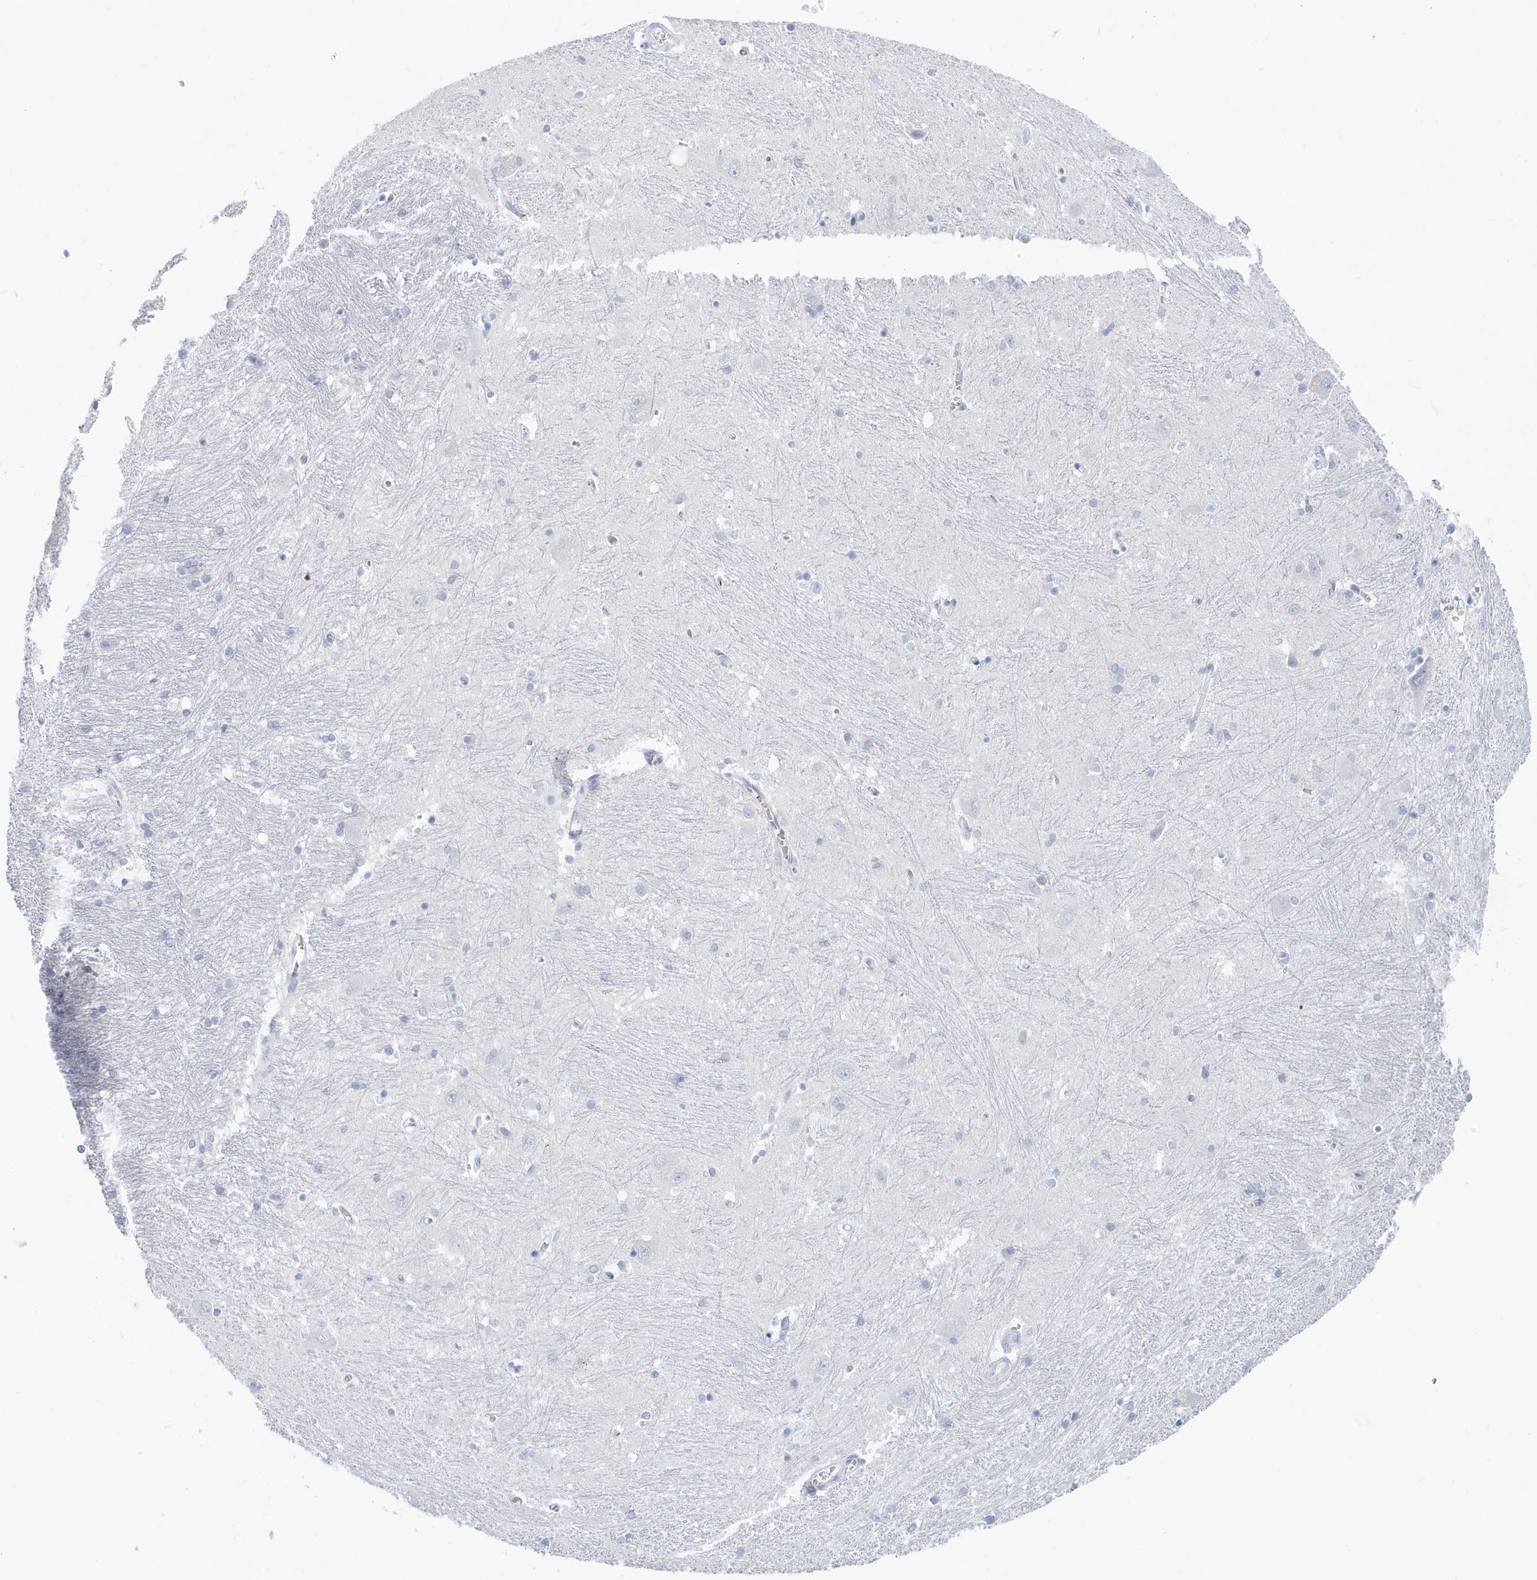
{"staining": {"intensity": "negative", "quantity": "none", "location": "none"}, "tissue": "caudate", "cell_type": "Glial cells", "image_type": "normal", "snomed": [{"axis": "morphology", "description": "Normal tissue, NOS"}, {"axis": "topography", "description": "Lateral ventricle wall"}], "caption": "The histopathology image shows no significant positivity in glial cells of caudate.", "gene": "HBA2", "patient": {"sex": "male", "age": 37}}